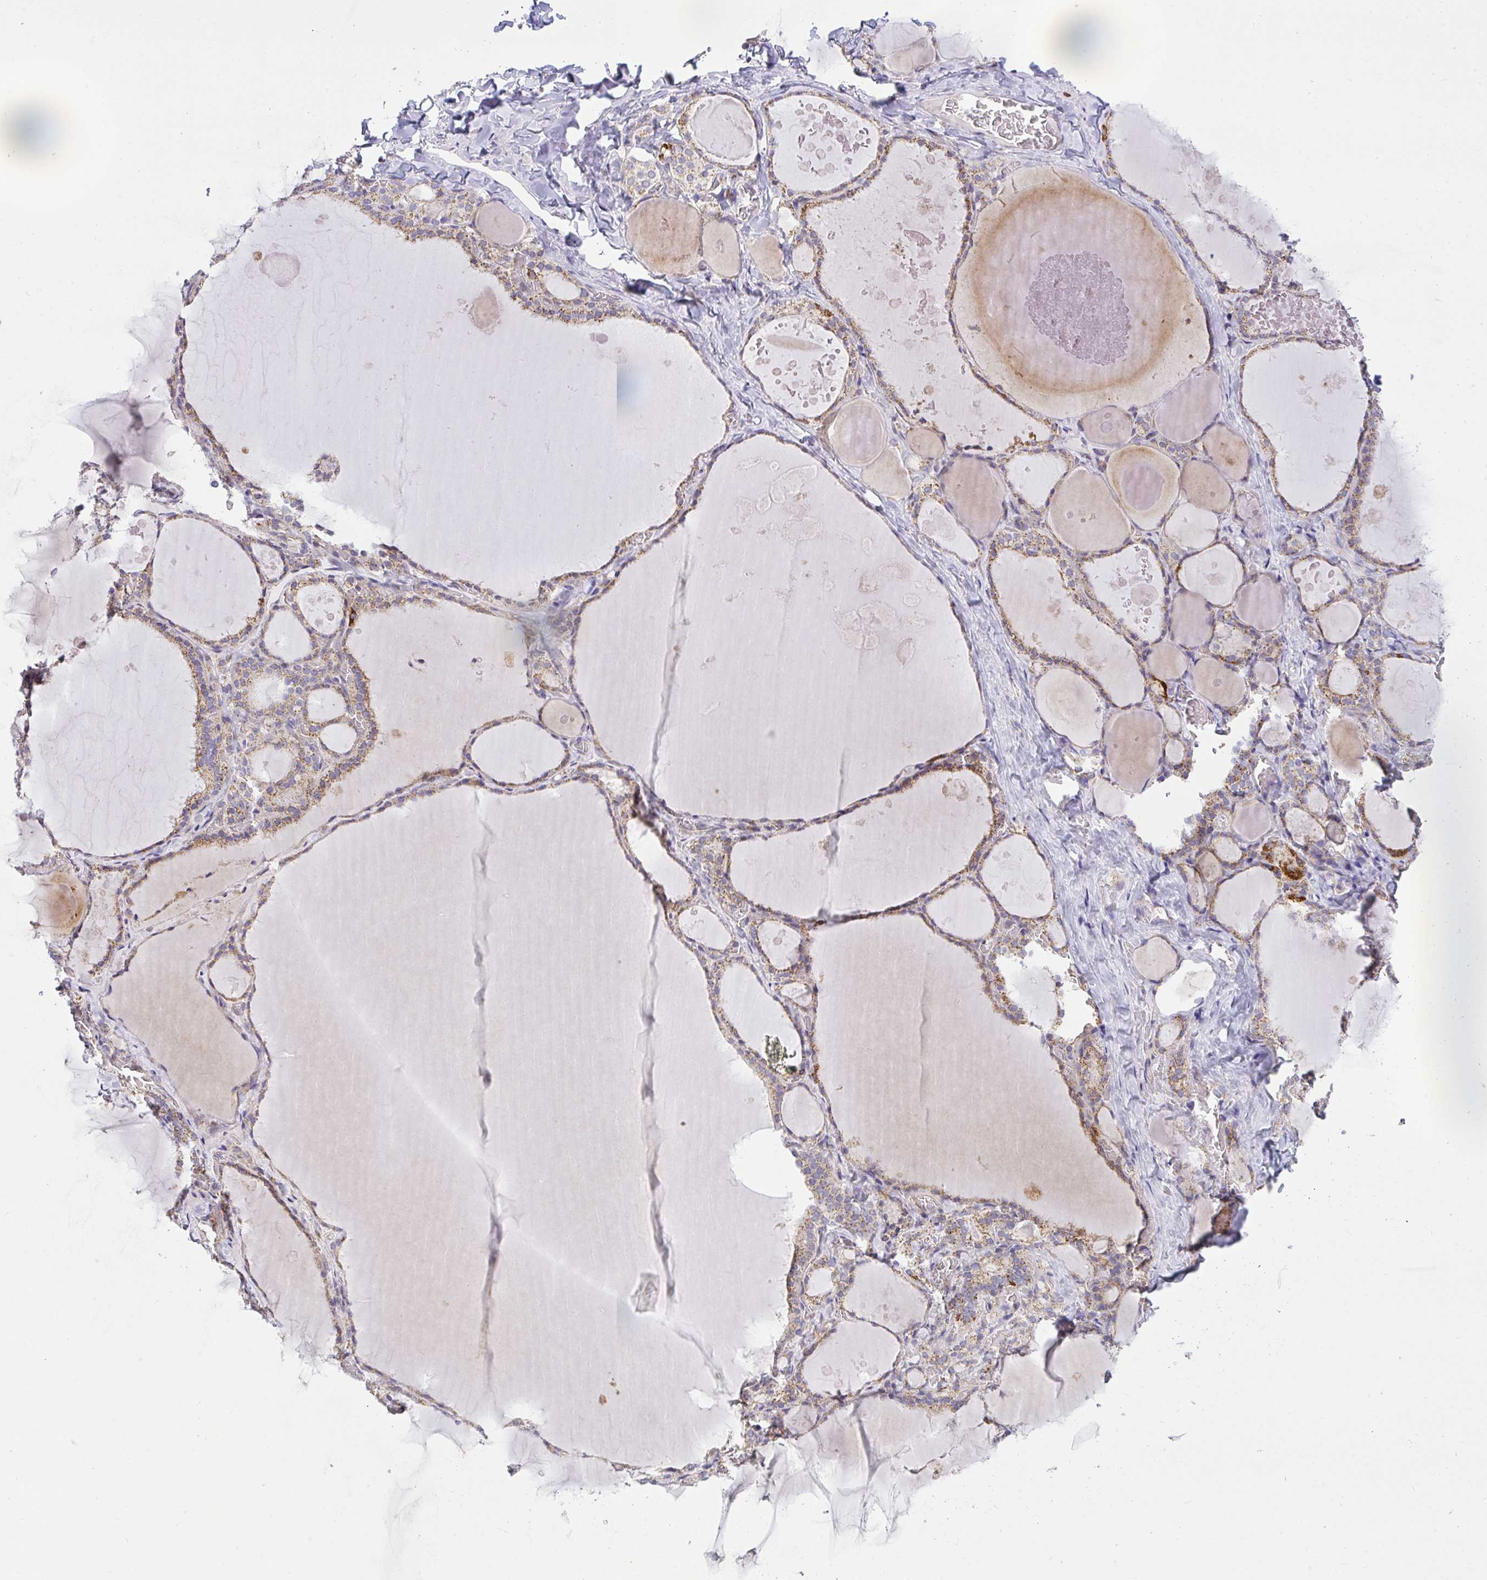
{"staining": {"intensity": "moderate", "quantity": ">75%", "location": "cytoplasmic/membranous"}, "tissue": "thyroid gland", "cell_type": "Glandular cells", "image_type": "normal", "snomed": [{"axis": "morphology", "description": "Normal tissue, NOS"}, {"axis": "topography", "description": "Thyroid gland"}], "caption": "Thyroid gland stained with IHC exhibits moderate cytoplasmic/membranous staining in approximately >75% of glandular cells.", "gene": "SRRM4", "patient": {"sex": "male", "age": 56}}